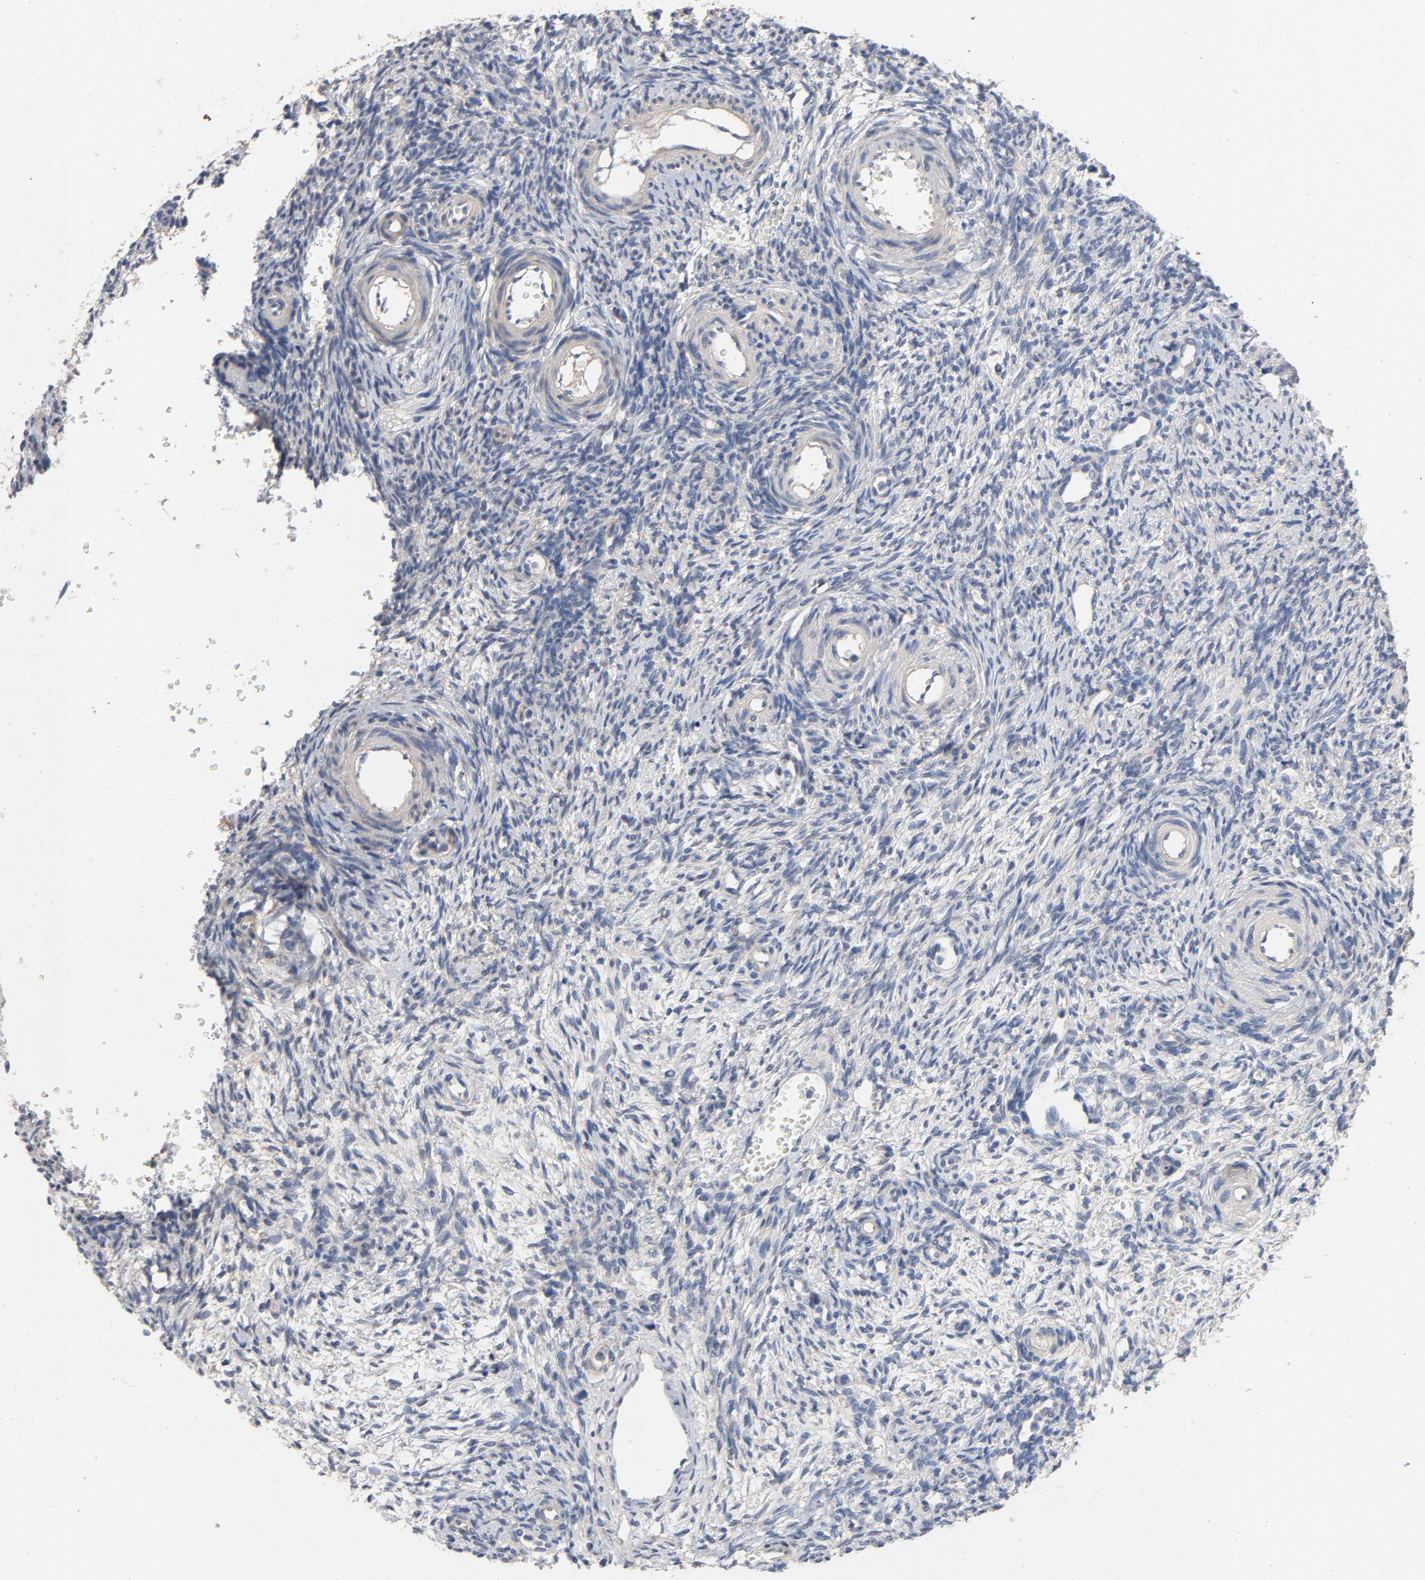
{"staining": {"intensity": "moderate", "quantity": ">75%", "location": "cytoplasmic/membranous"}, "tissue": "ovary", "cell_type": "Follicle cells", "image_type": "normal", "snomed": [{"axis": "morphology", "description": "Normal tissue, NOS"}, {"axis": "topography", "description": "Ovary"}], "caption": "Ovary stained with DAB immunohistochemistry exhibits medium levels of moderate cytoplasmic/membranous expression in approximately >75% of follicle cells. The staining is performed using DAB (3,3'-diaminobenzidine) brown chromogen to label protein expression. The nuclei are counter-stained blue using hematoxylin.", "gene": "CCDC134", "patient": {"sex": "female", "age": 39}}